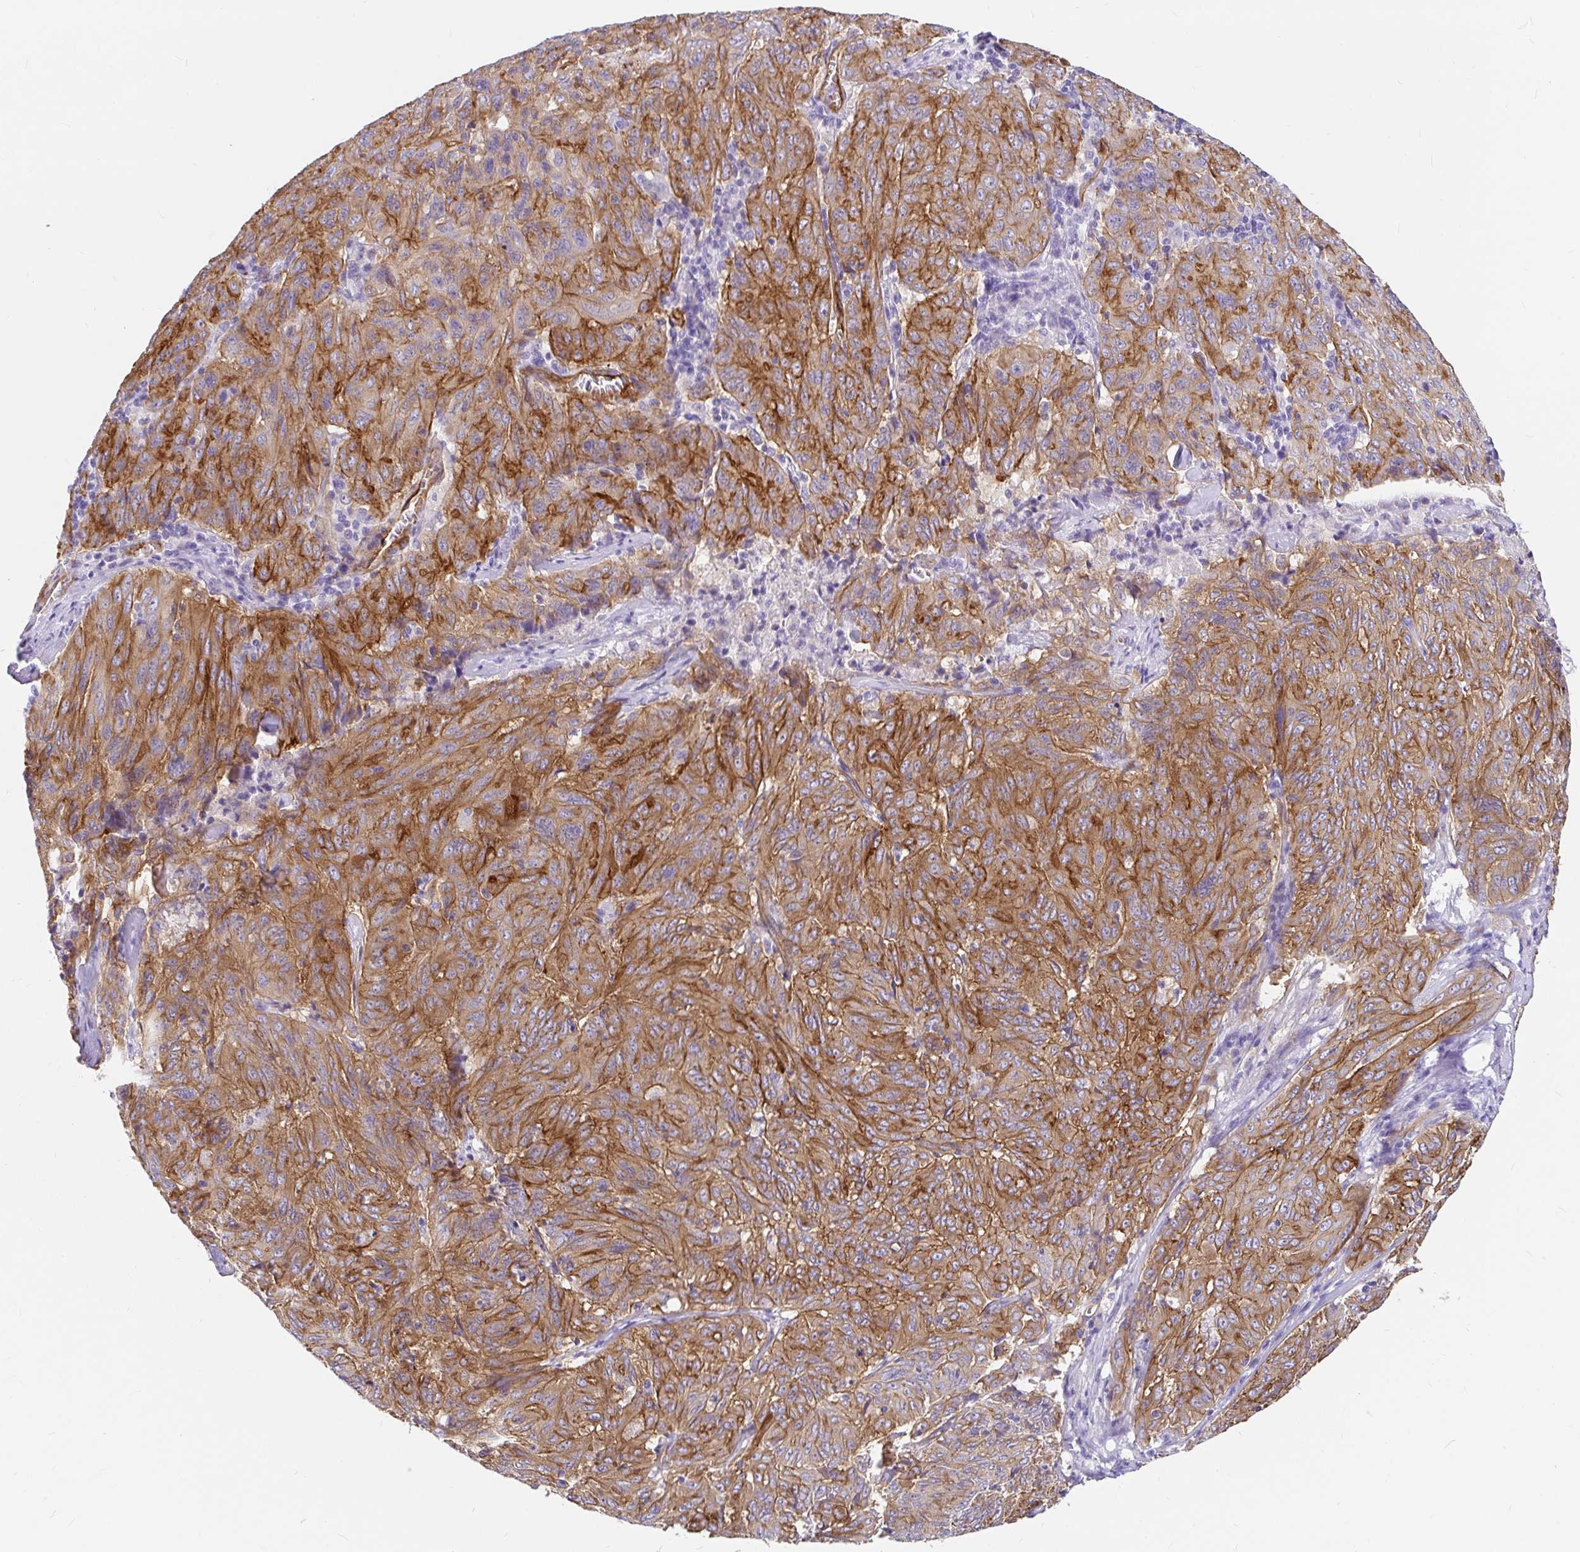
{"staining": {"intensity": "strong", "quantity": ">75%", "location": "cytoplasmic/membranous"}, "tissue": "pancreatic cancer", "cell_type": "Tumor cells", "image_type": "cancer", "snomed": [{"axis": "morphology", "description": "Adenocarcinoma, NOS"}, {"axis": "topography", "description": "Pancreas"}], "caption": "Immunohistochemical staining of human pancreatic cancer displays high levels of strong cytoplasmic/membranous protein positivity in approximately >75% of tumor cells.", "gene": "MYO1B", "patient": {"sex": "male", "age": 63}}